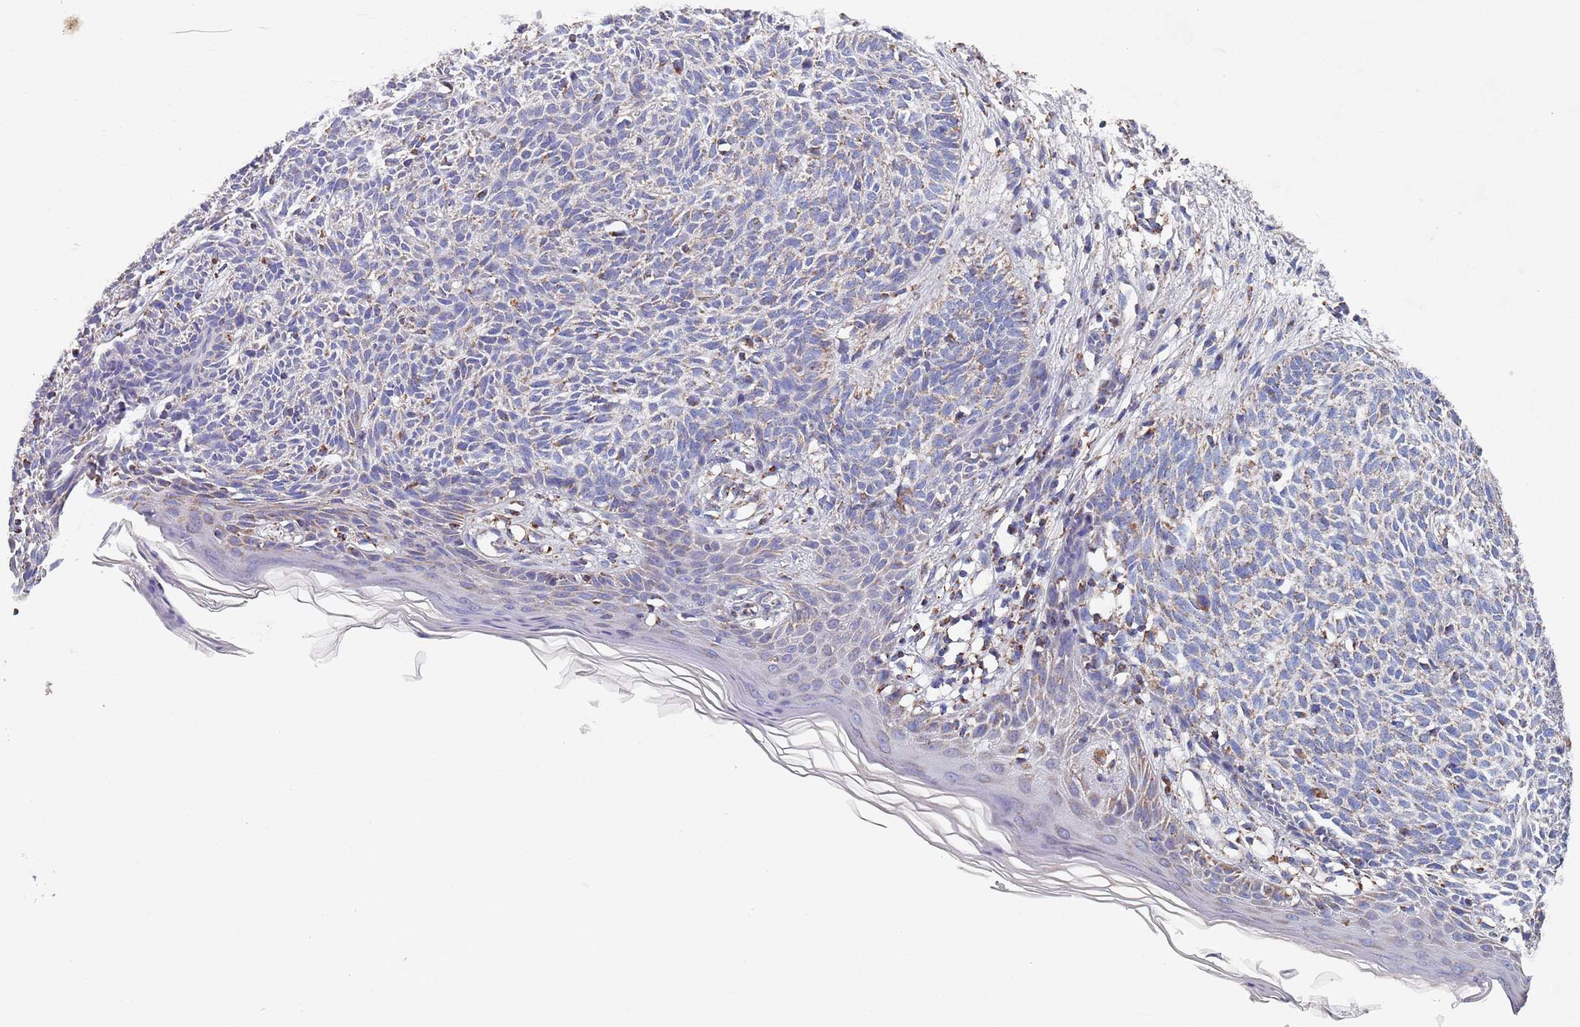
{"staining": {"intensity": "weak", "quantity": "<25%", "location": "cytoplasmic/membranous"}, "tissue": "skin cancer", "cell_type": "Tumor cells", "image_type": "cancer", "snomed": [{"axis": "morphology", "description": "Basal cell carcinoma"}, {"axis": "topography", "description": "Skin"}], "caption": "This is an immunohistochemistry micrograph of skin cancer. There is no expression in tumor cells.", "gene": "PGP", "patient": {"sex": "female", "age": 66}}